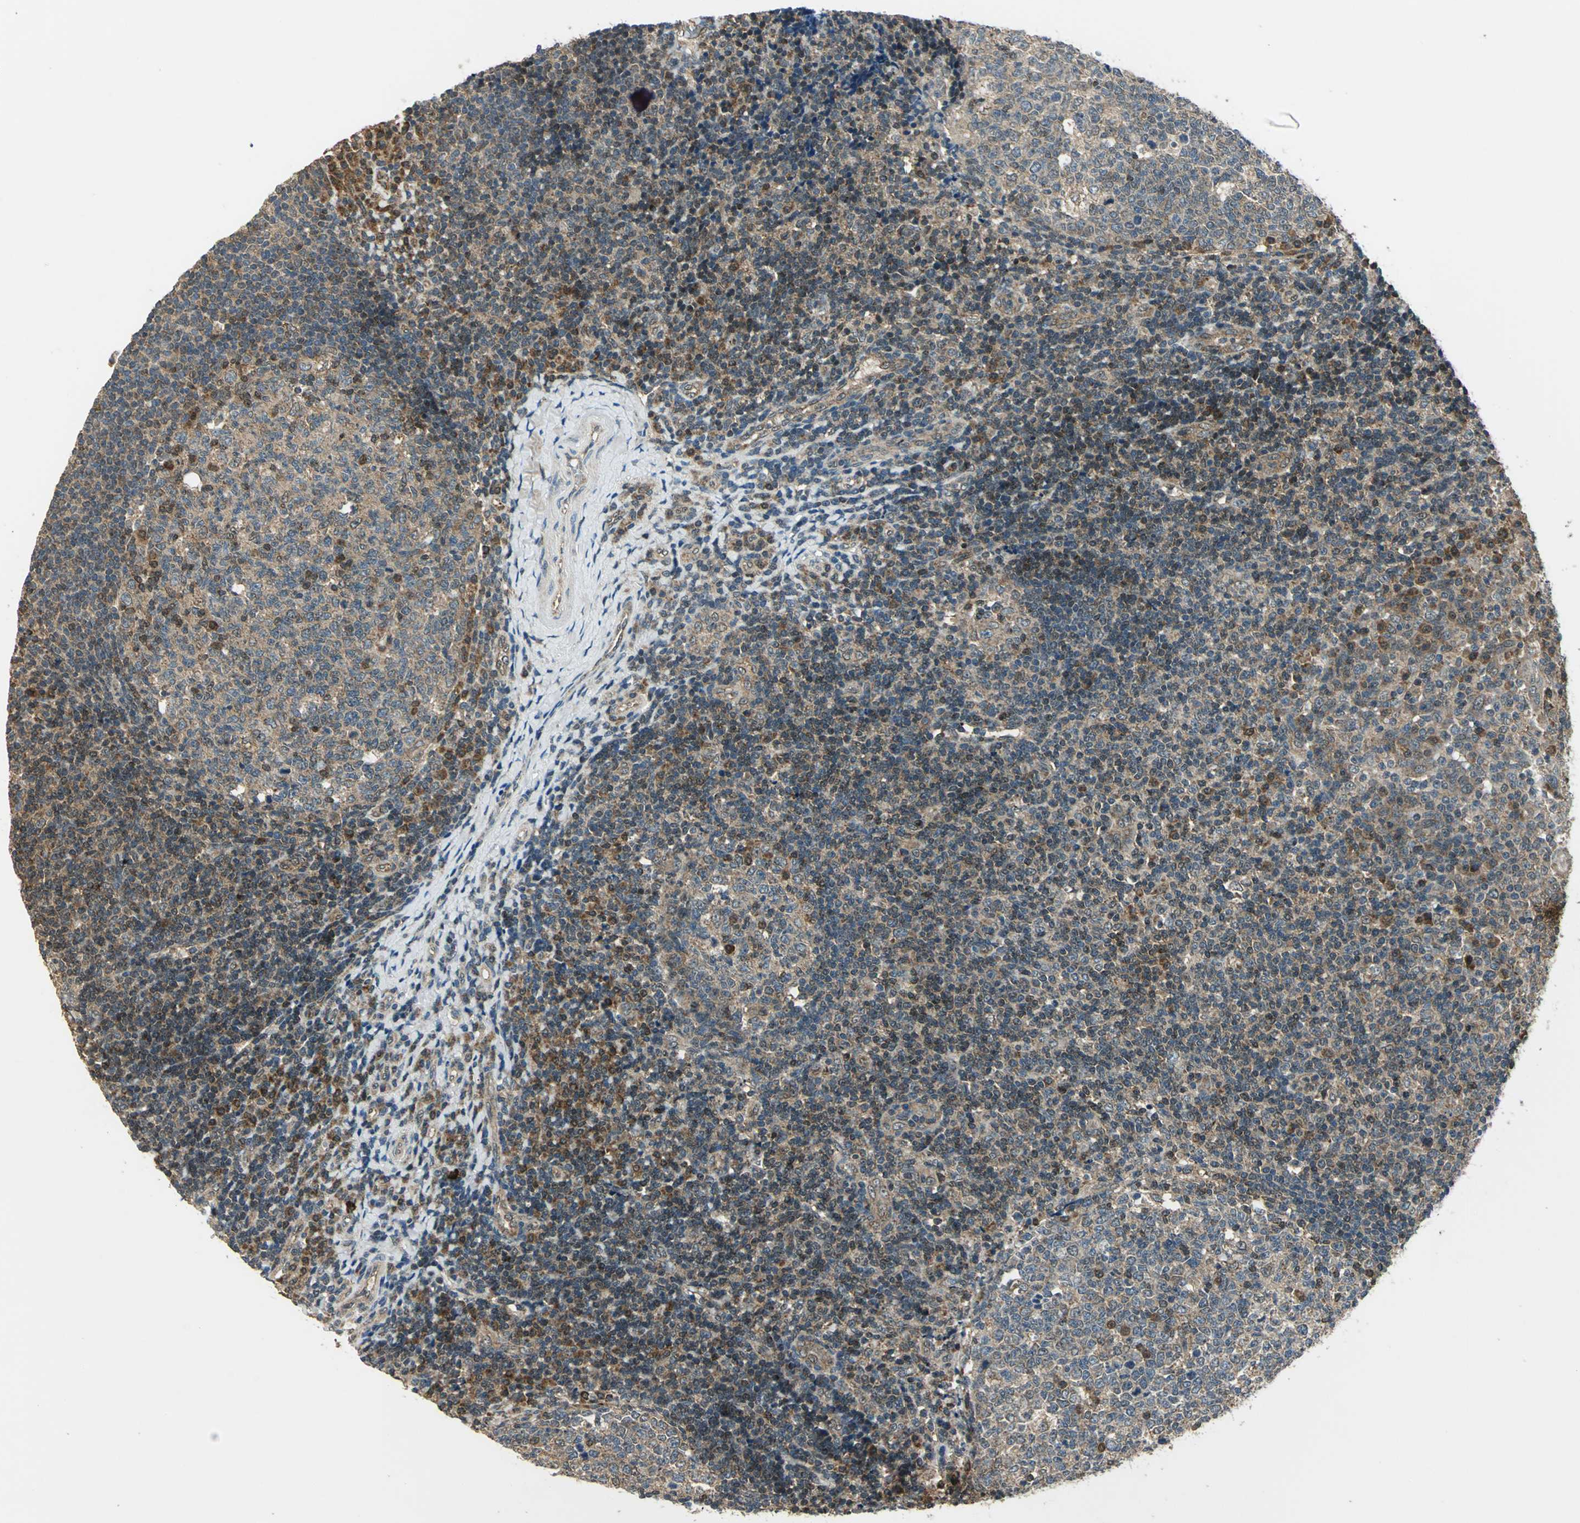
{"staining": {"intensity": "moderate", "quantity": ">75%", "location": "cytoplasmic/membranous,nuclear"}, "tissue": "tonsil", "cell_type": "Germinal center cells", "image_type": "normal", "snomed": [{"axis": "morphology", "description": "Normal tissue, NOS"}, {"axis": "topography", "description": "Tonsil"}], "caption": "Germinal center cells exhibit medium levels of moderate cytoplasmic/membranous,nuclear staining in approximately >75% of cells in unremarkable tonsil.", "gene": "NUDT2", "patient": {"sex": "female", "age": 40}}